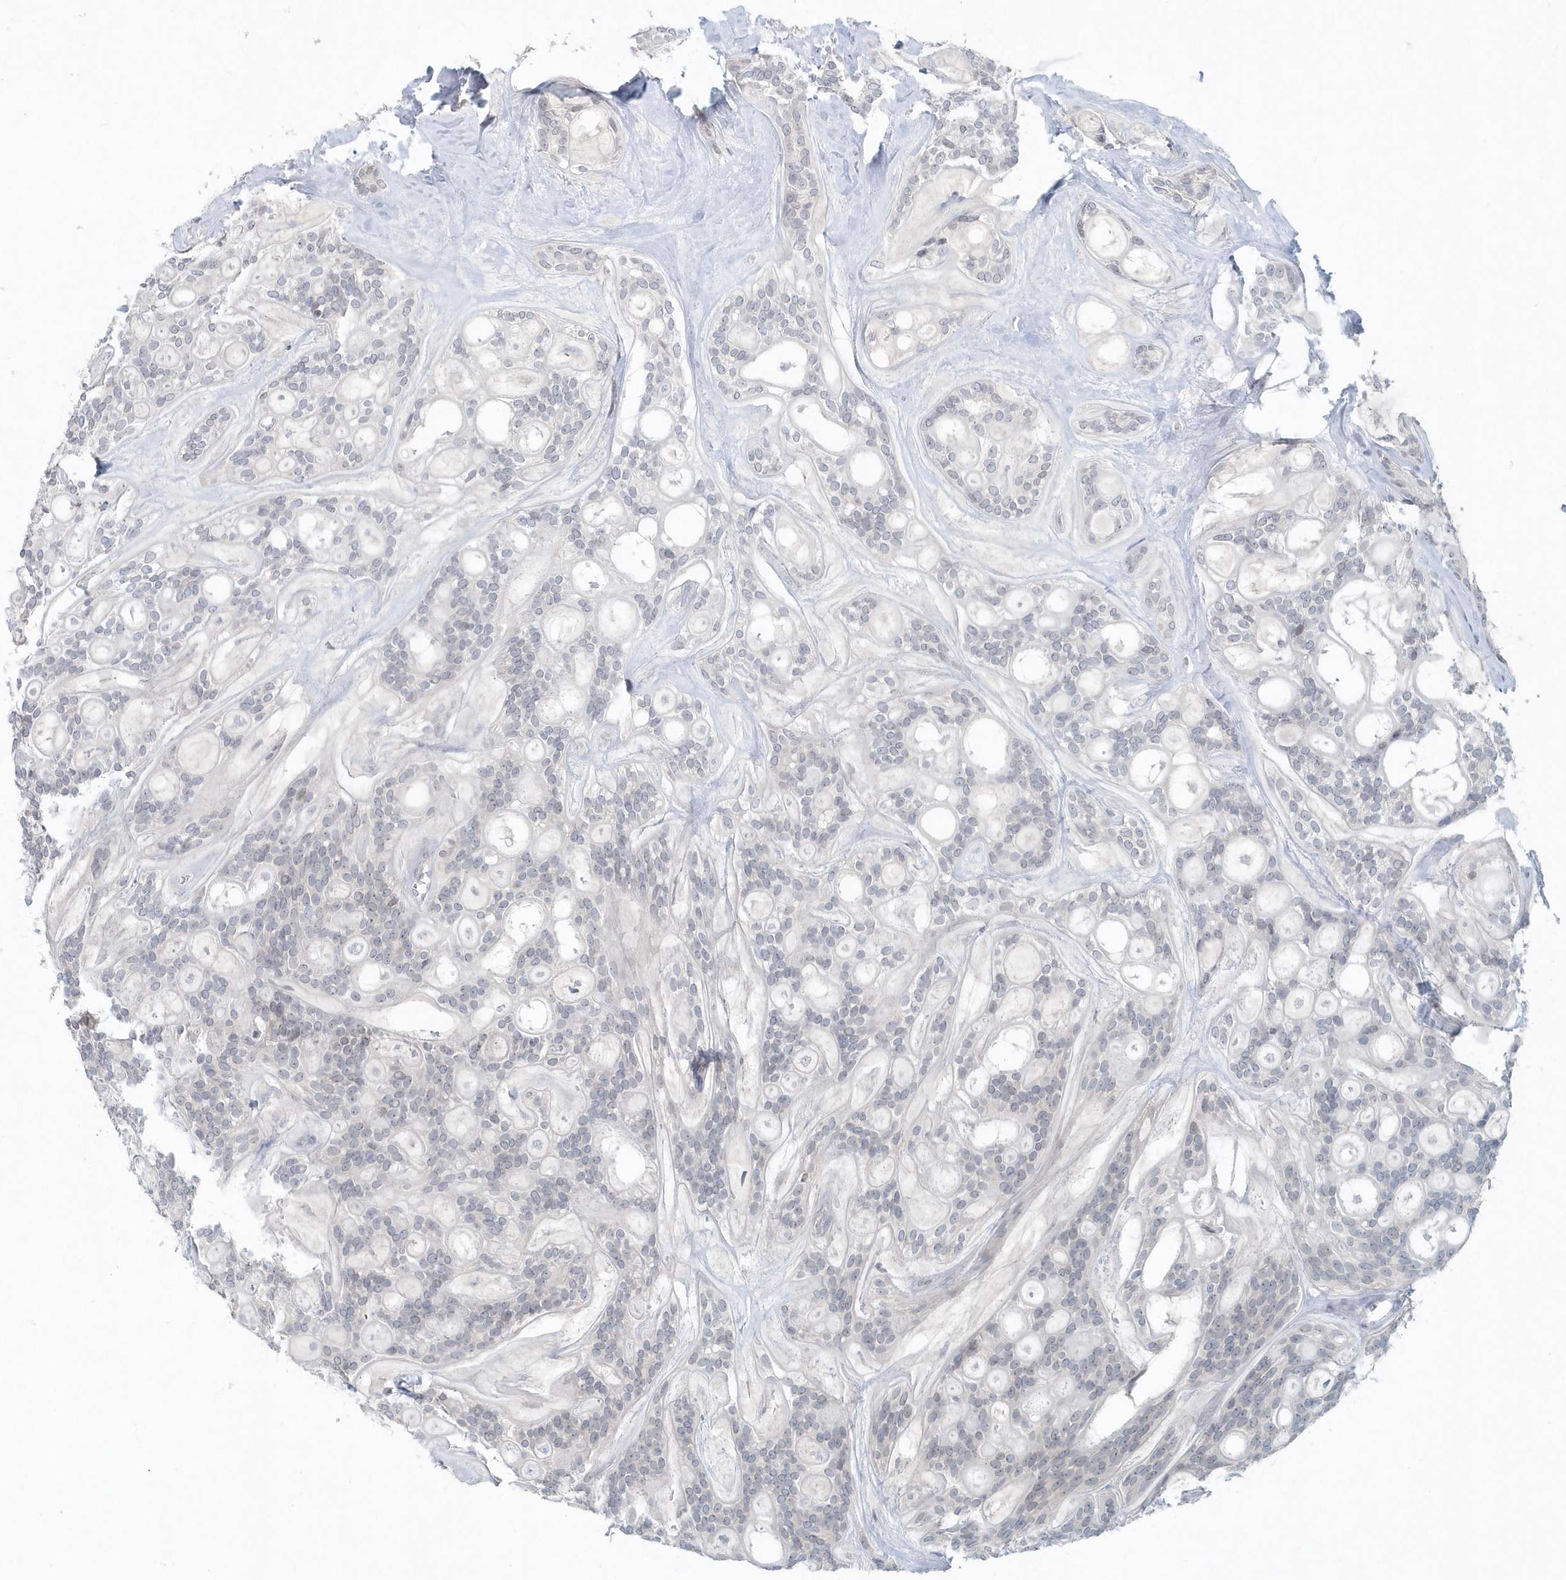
{"staining": {"intensity": "negative", "quantity": "none", "location": "none"}, "tissue": "head and neck cancer", "cell_type": "Tumor cells", "image_type": "cancer", "snomed": [{"axis": "morphology", "description": "Adenocarcinoma, NOS"}, {"axis": "topography", "description": "Head-Neck"}], "caption": "A photomicrograph of head and neck cancer (adenocarcinoma) stained for a protein demonstrates no brown staining in tumor cells.", "gene": "NUP54", "patient": {"sex": "male", "age": 66}}